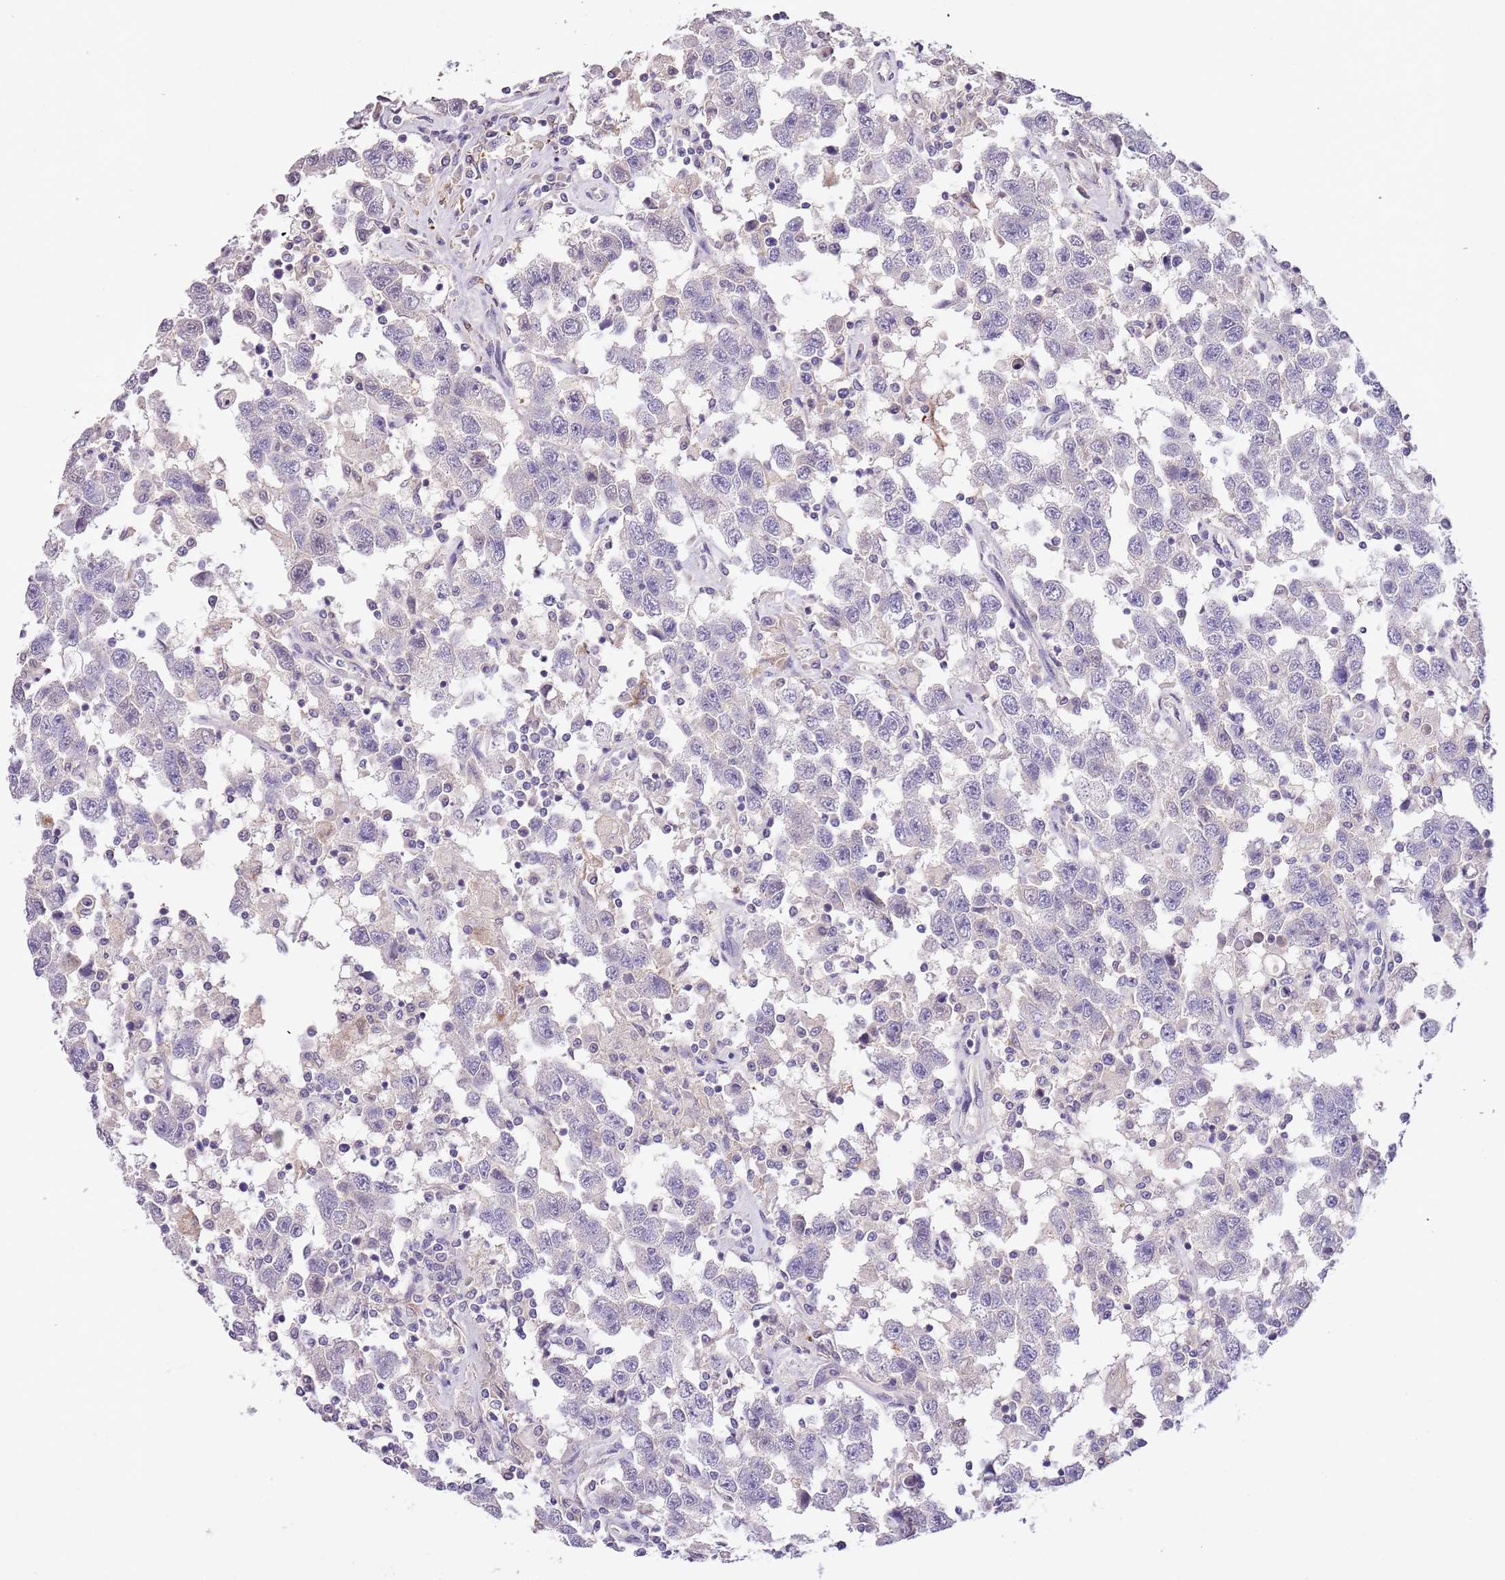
{"staining": {"intensity": "negative", "quantity": "none", "location": "none"}, "tissue": "testis cancer", "cell_type": "Tumor cells", "image_type": "cancer", "snomed": [{"axis": "morphology", "description": "Seminoma, NOS"}, {"axis": "topography", "description": "Testis"}], "caption": "Immunohistochemical staining of testis cancer (seminoma) demonstrates no significant expression in tumor cells.", "gene": "ZNF658", "patient": {"sex": "male", "age": 41}}